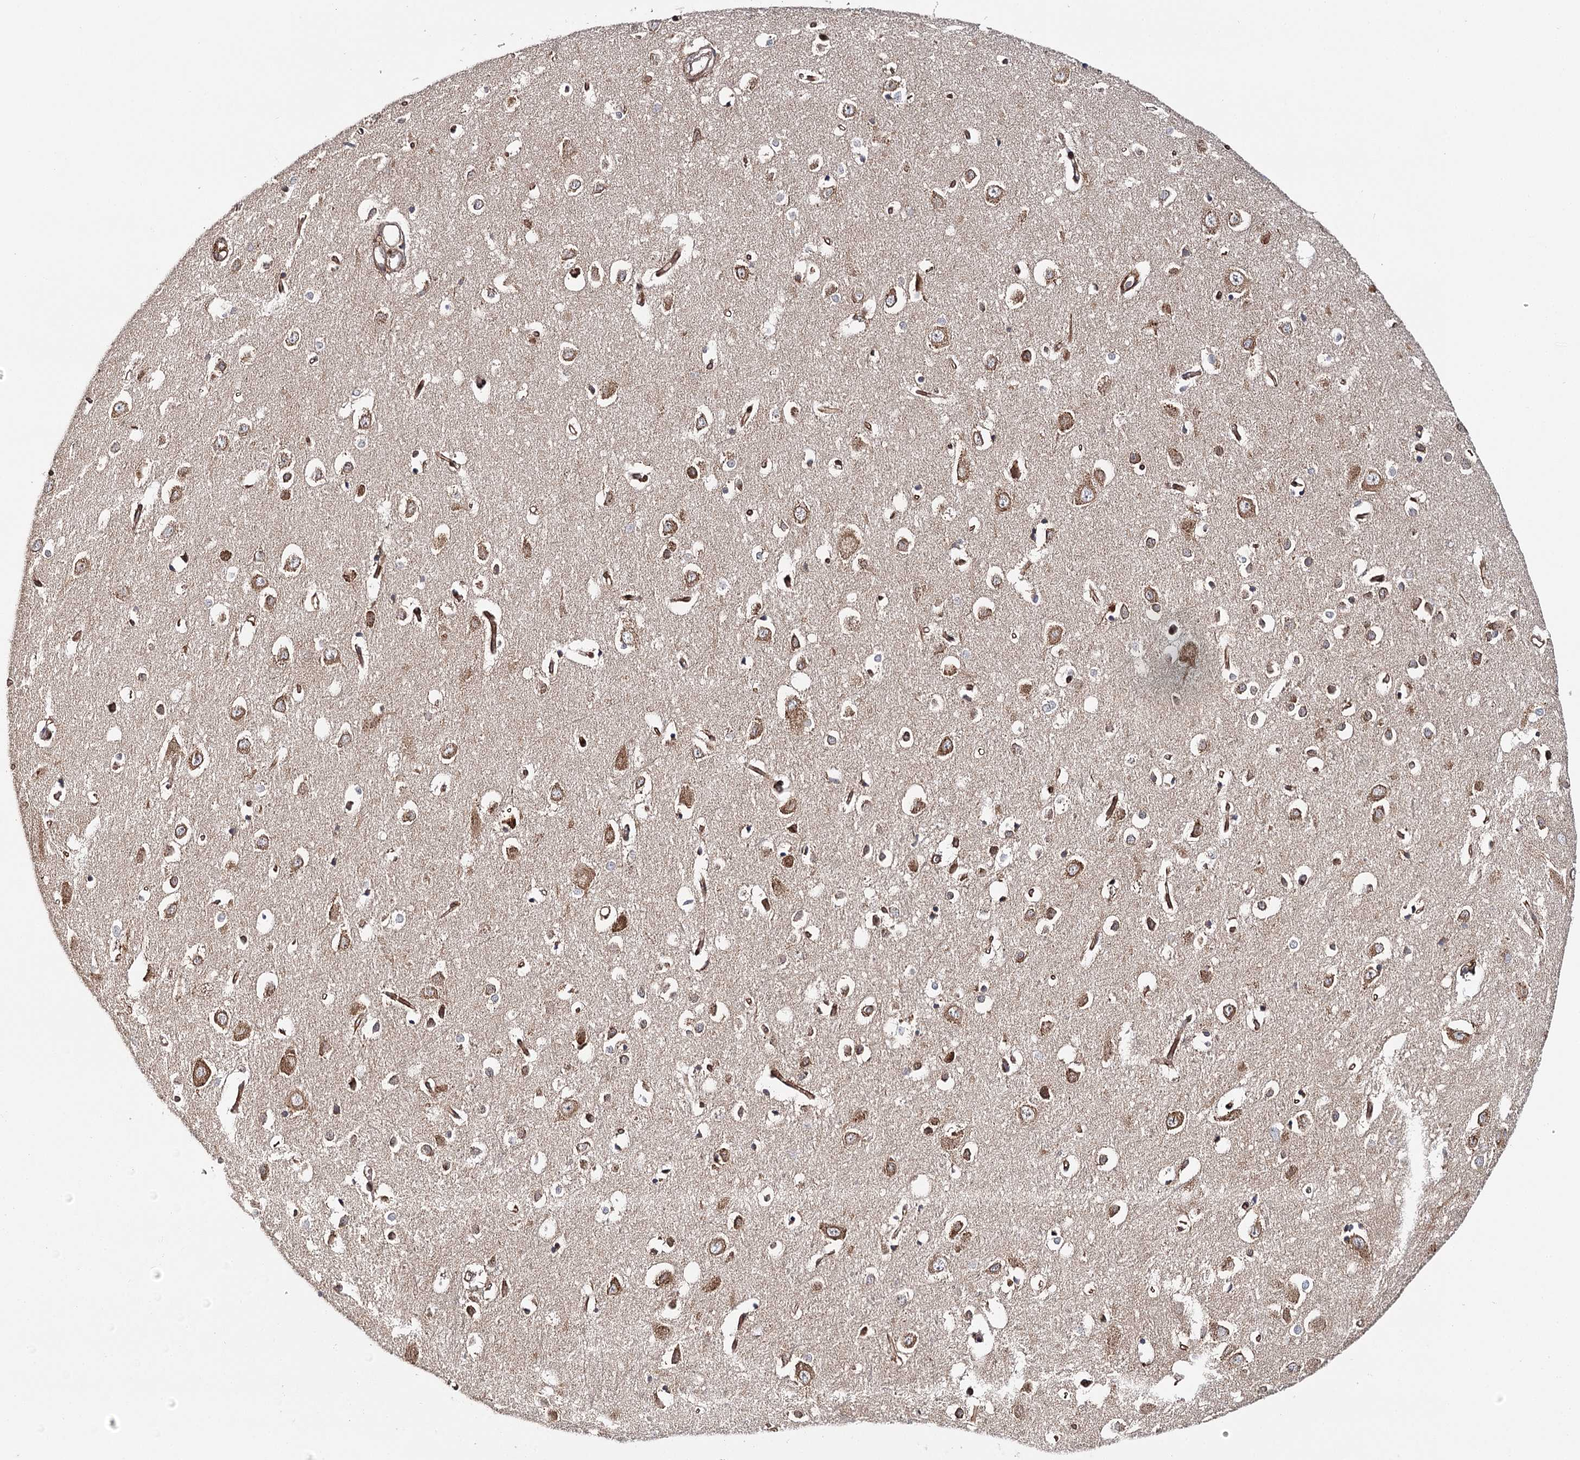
{"staining": {"intensity": "strong", "quantity": ">75%", "location": "cytoplasmic/membranous"}, "tissue": "cerebral cortex", "cell_type": "Endothelial cells", "image_type": "normal", "snomed": [{"axis": "morphology", "description": "Normal tissue, NOS"}, {"axis": "topography", "description": "Cerebral cortex"}], "caption": "Endothelial cells reveal high levels of strong cytoplasmic/membranous expression in approximately >75% of cells in normal cerebral cortex. (IHC, brightfield microscopy, high magnification).", "gene": "MKNK1", "patient": {"sex": "female", "age": 64}}